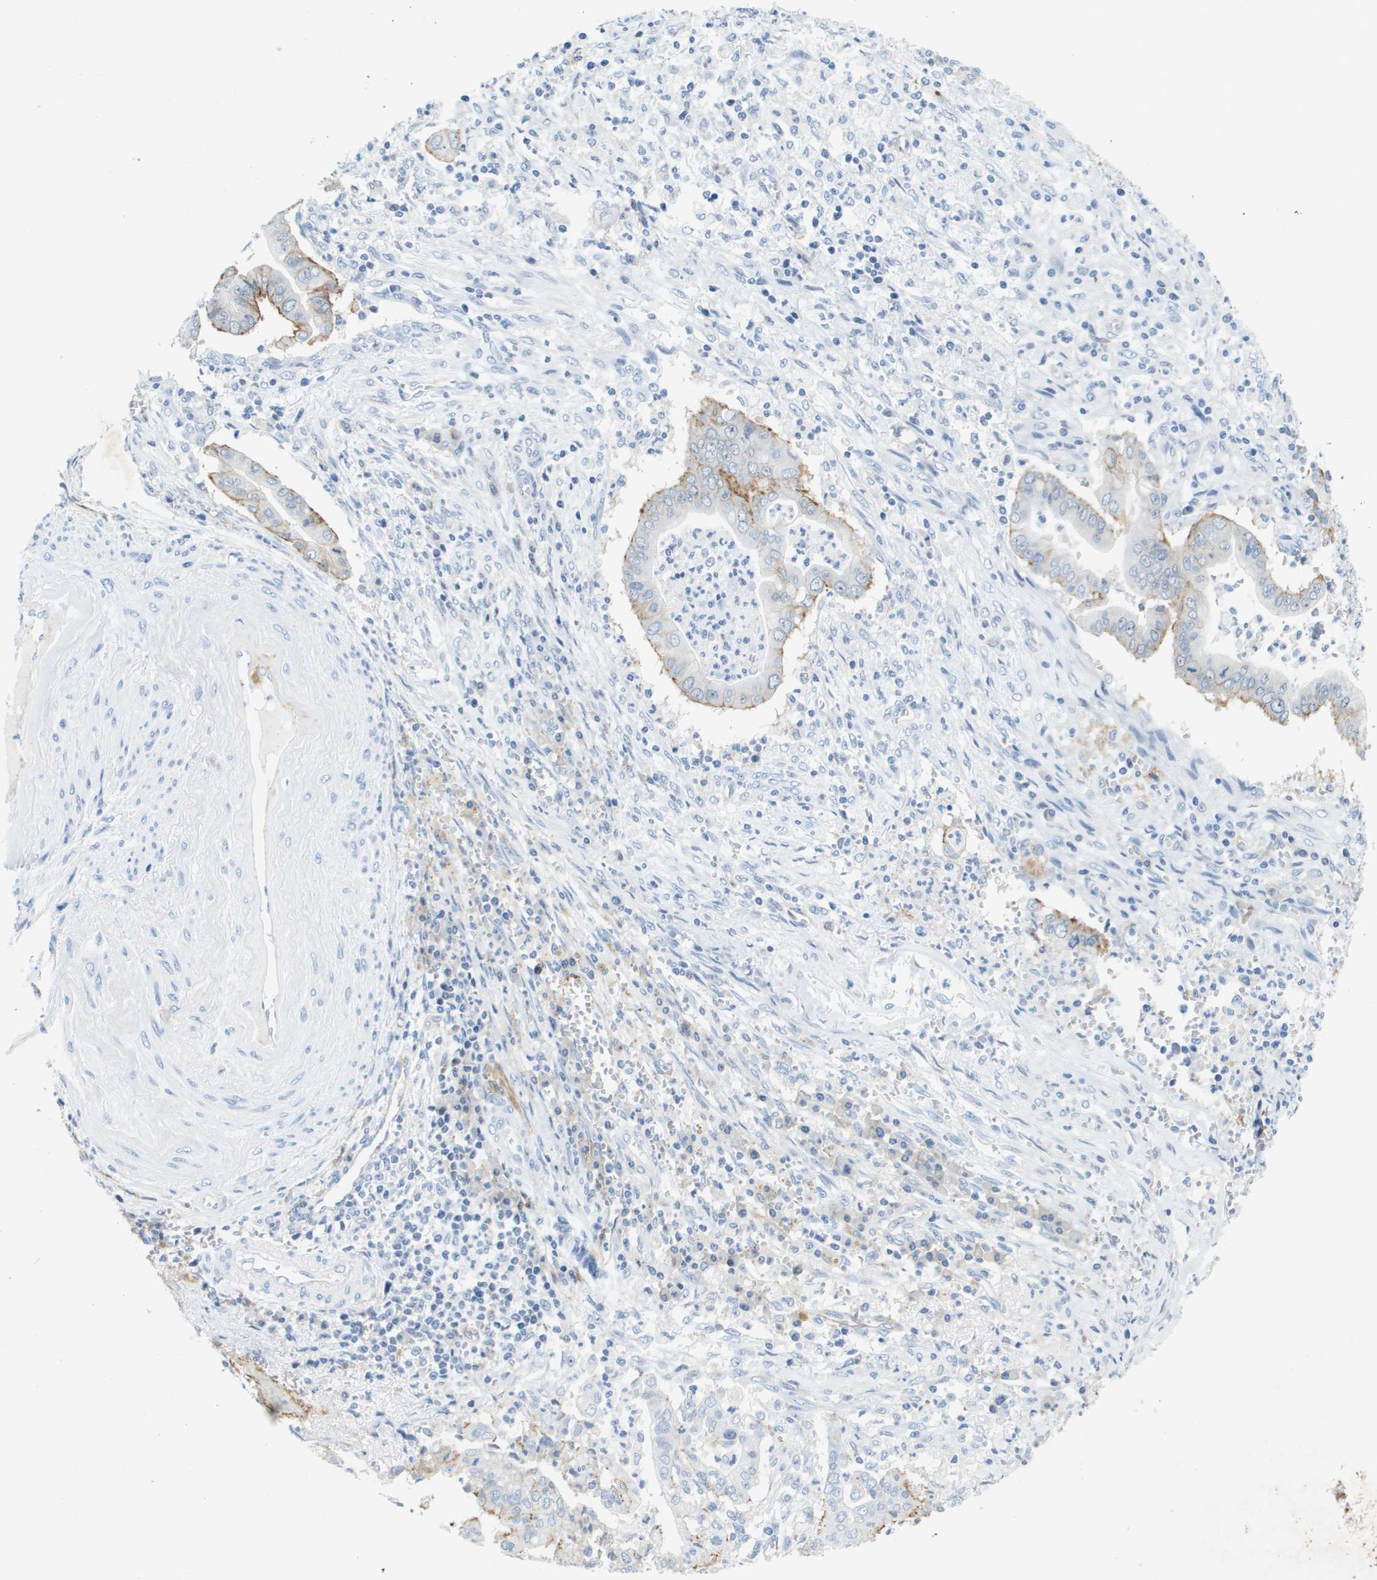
{"staining": {"intensity": "moderate", "quantity": "25%-75%", "location": "cytoplasmic/membranous"}, "tissue": "cervical cancer", "cell_type": "Tumor cells", "image_type": "cancer", "snomed": [{"axis": "morphology", "description": "Adenocarcinoma, NOS"}, {"axis": "topography", "description": "Cervix"}], "caption": "The micrograph reveals a brown stain indicating the presence of a protein in the cytoplasmic/membranous of tumor cells in cervical cancer (adenocarcinoma). The protein is stained brown, and the nuclei are stained in blue (DAB (3,3'-diaminobenzidine) IHC with brightfield microscopy, high magnification).", "gene": "ITGA6", "patient": {"sex": "female", "age": 44}}